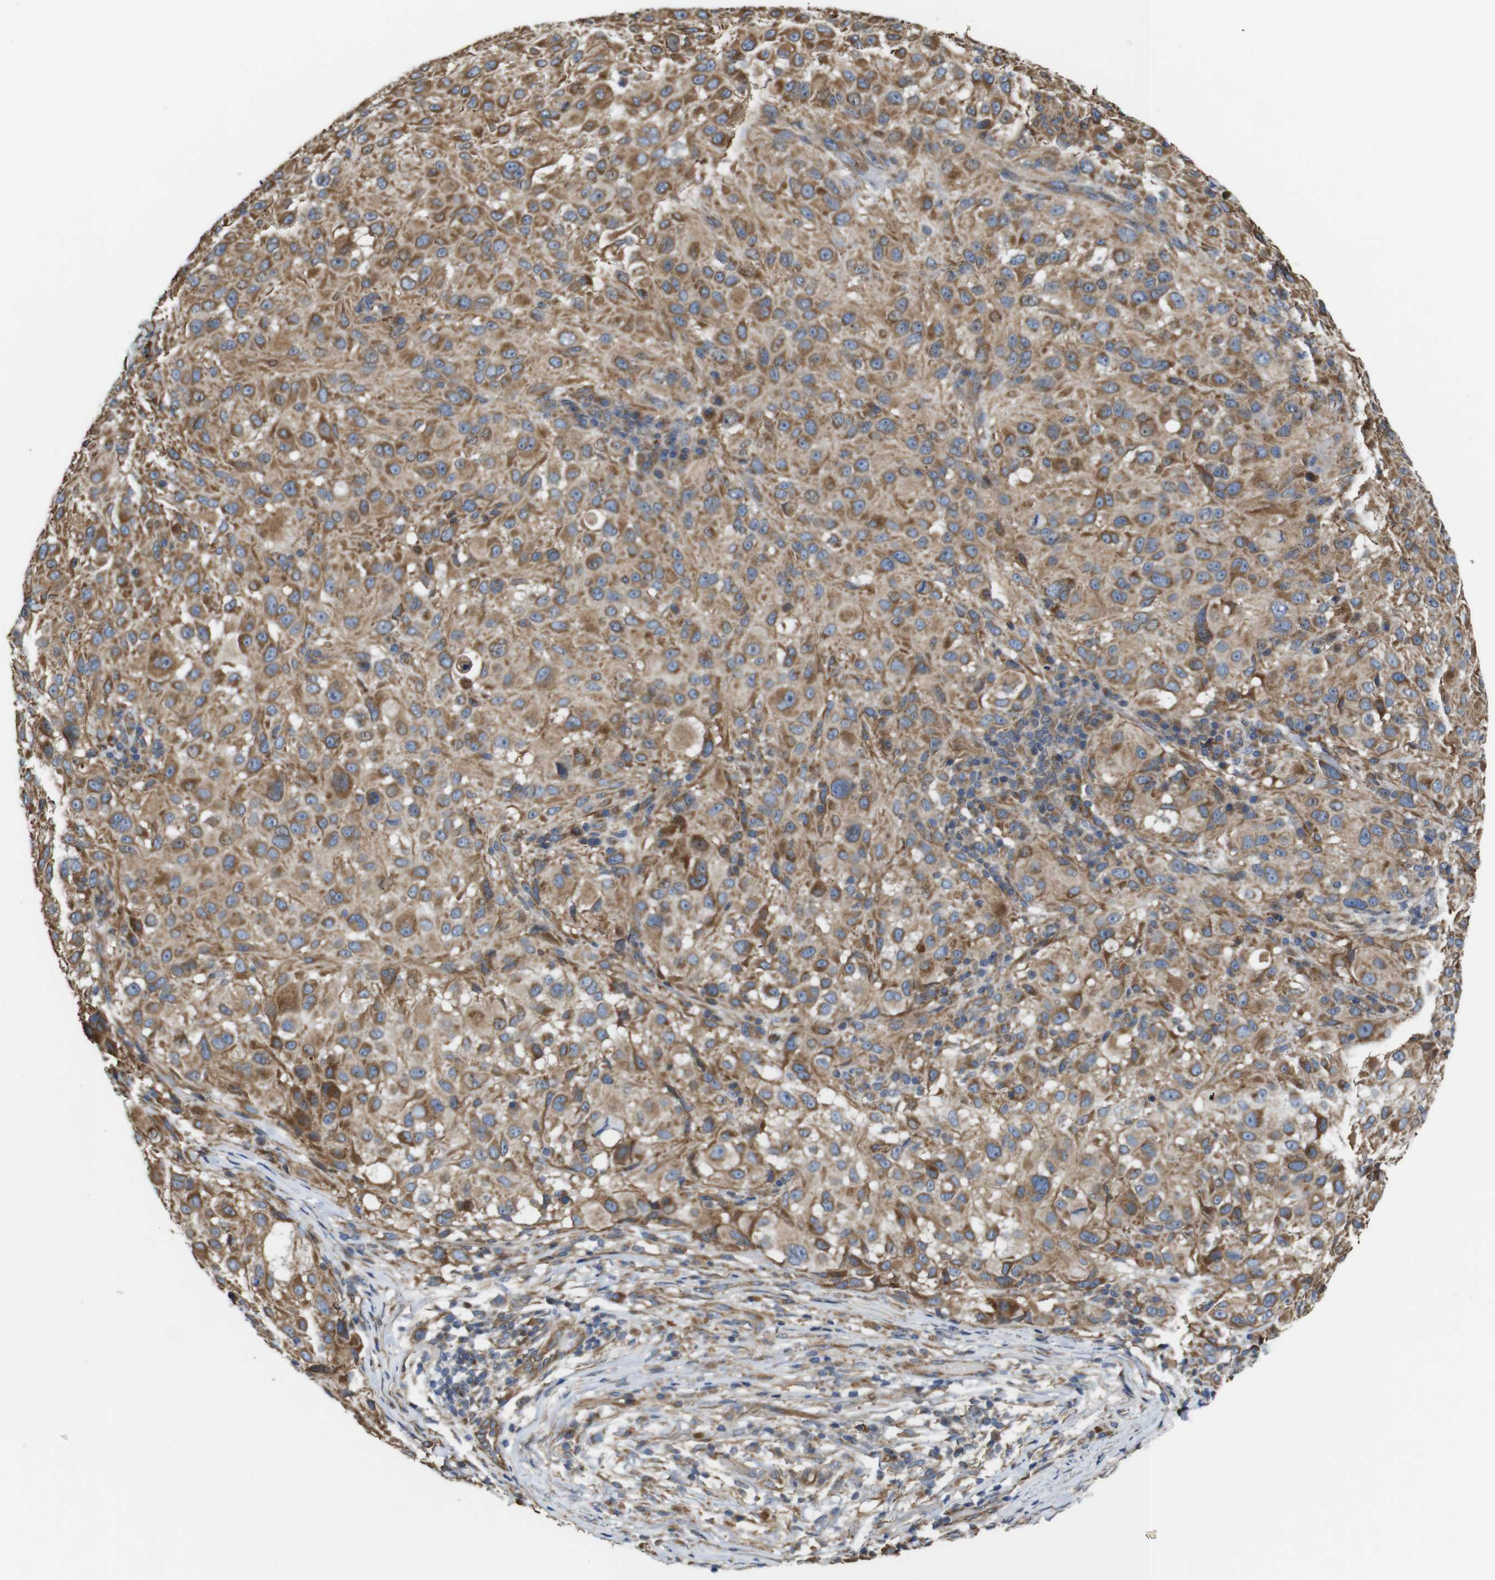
{"staining": {"intensity": "moderate", "quantity": ">75%", "location": "cytoplasmic/membranous"}, "tissue": "melanoma", "cell_type": "Tumor cells", "image_type": "cancer", "snomed": [{"axis": "morphology", "description": "Necrosis, NOS"}, {"axis": "morphology", "description": "Malignant melanoma, NOS"}, {"axis": "topography", "description": "Skin"}], "caption": "Tumor cells exhibit medium levels of moderate cytoplasmic/membranous staining in about >75% of cells in malignant melanoma. (DAB = brown stain, brightfield microscopy at high magnification).", "gene": "POMK", "patient": {"sex": "female", "age": 87}}